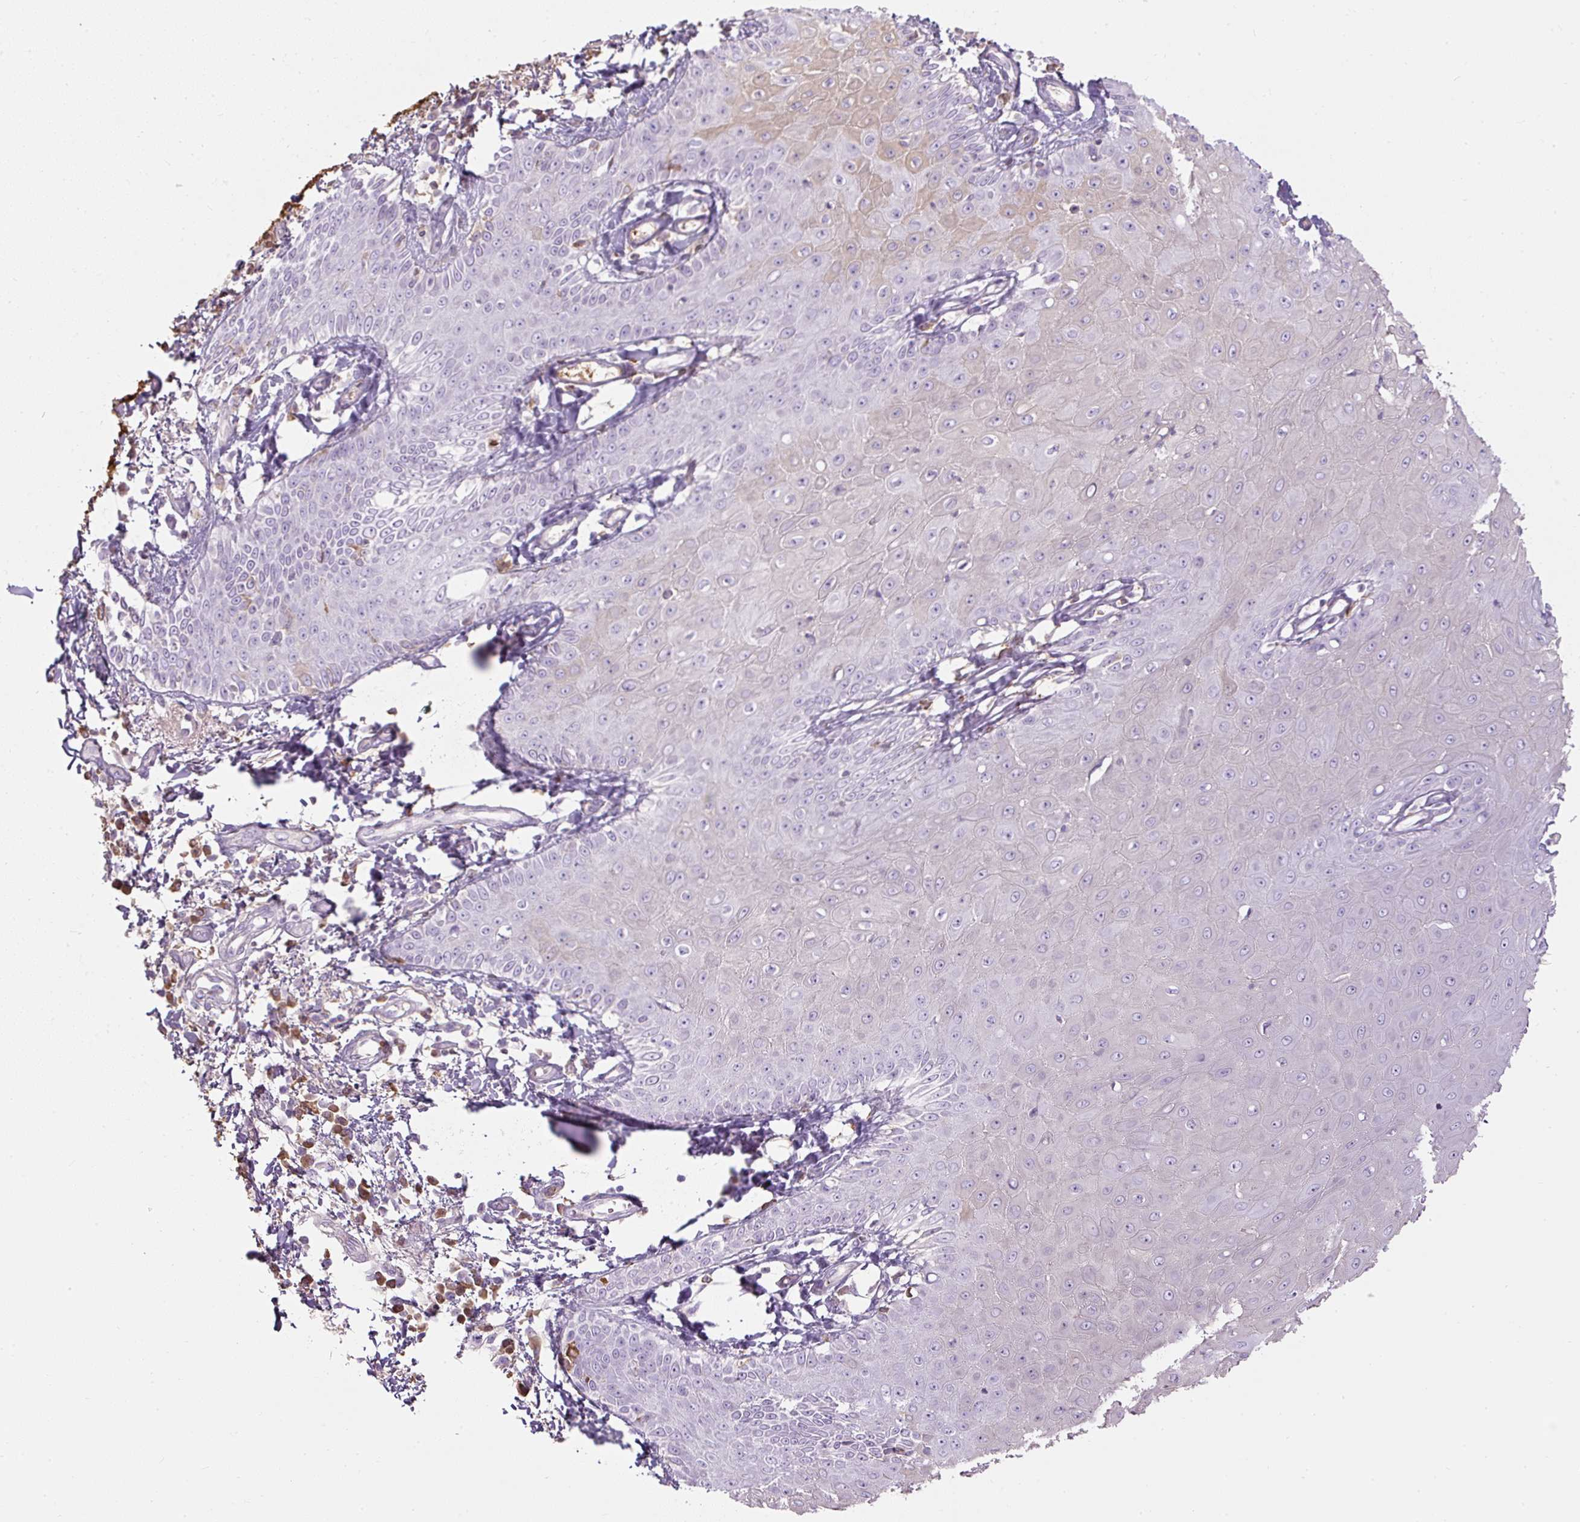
{"staining": {"intensity": "weak", "quantity": "<25%", "location": "cytoplasmic/membranous"}, "tissue": "skin cancer", "cell_type": "Tumor cells", "image_type": "cancer", "snomed": [{"axis": "morphology", "description": "Squamous cell carcinoma, NOS"}, {"axis": "topography", "description": "Skin"}], "caption": "A histopathology image of squamous cell carcinoma (skin) stained for a protein reveals no brown staining in tumor cells.", "gene": "APOA1", "patient": {"sex": "male", "age": 70}}